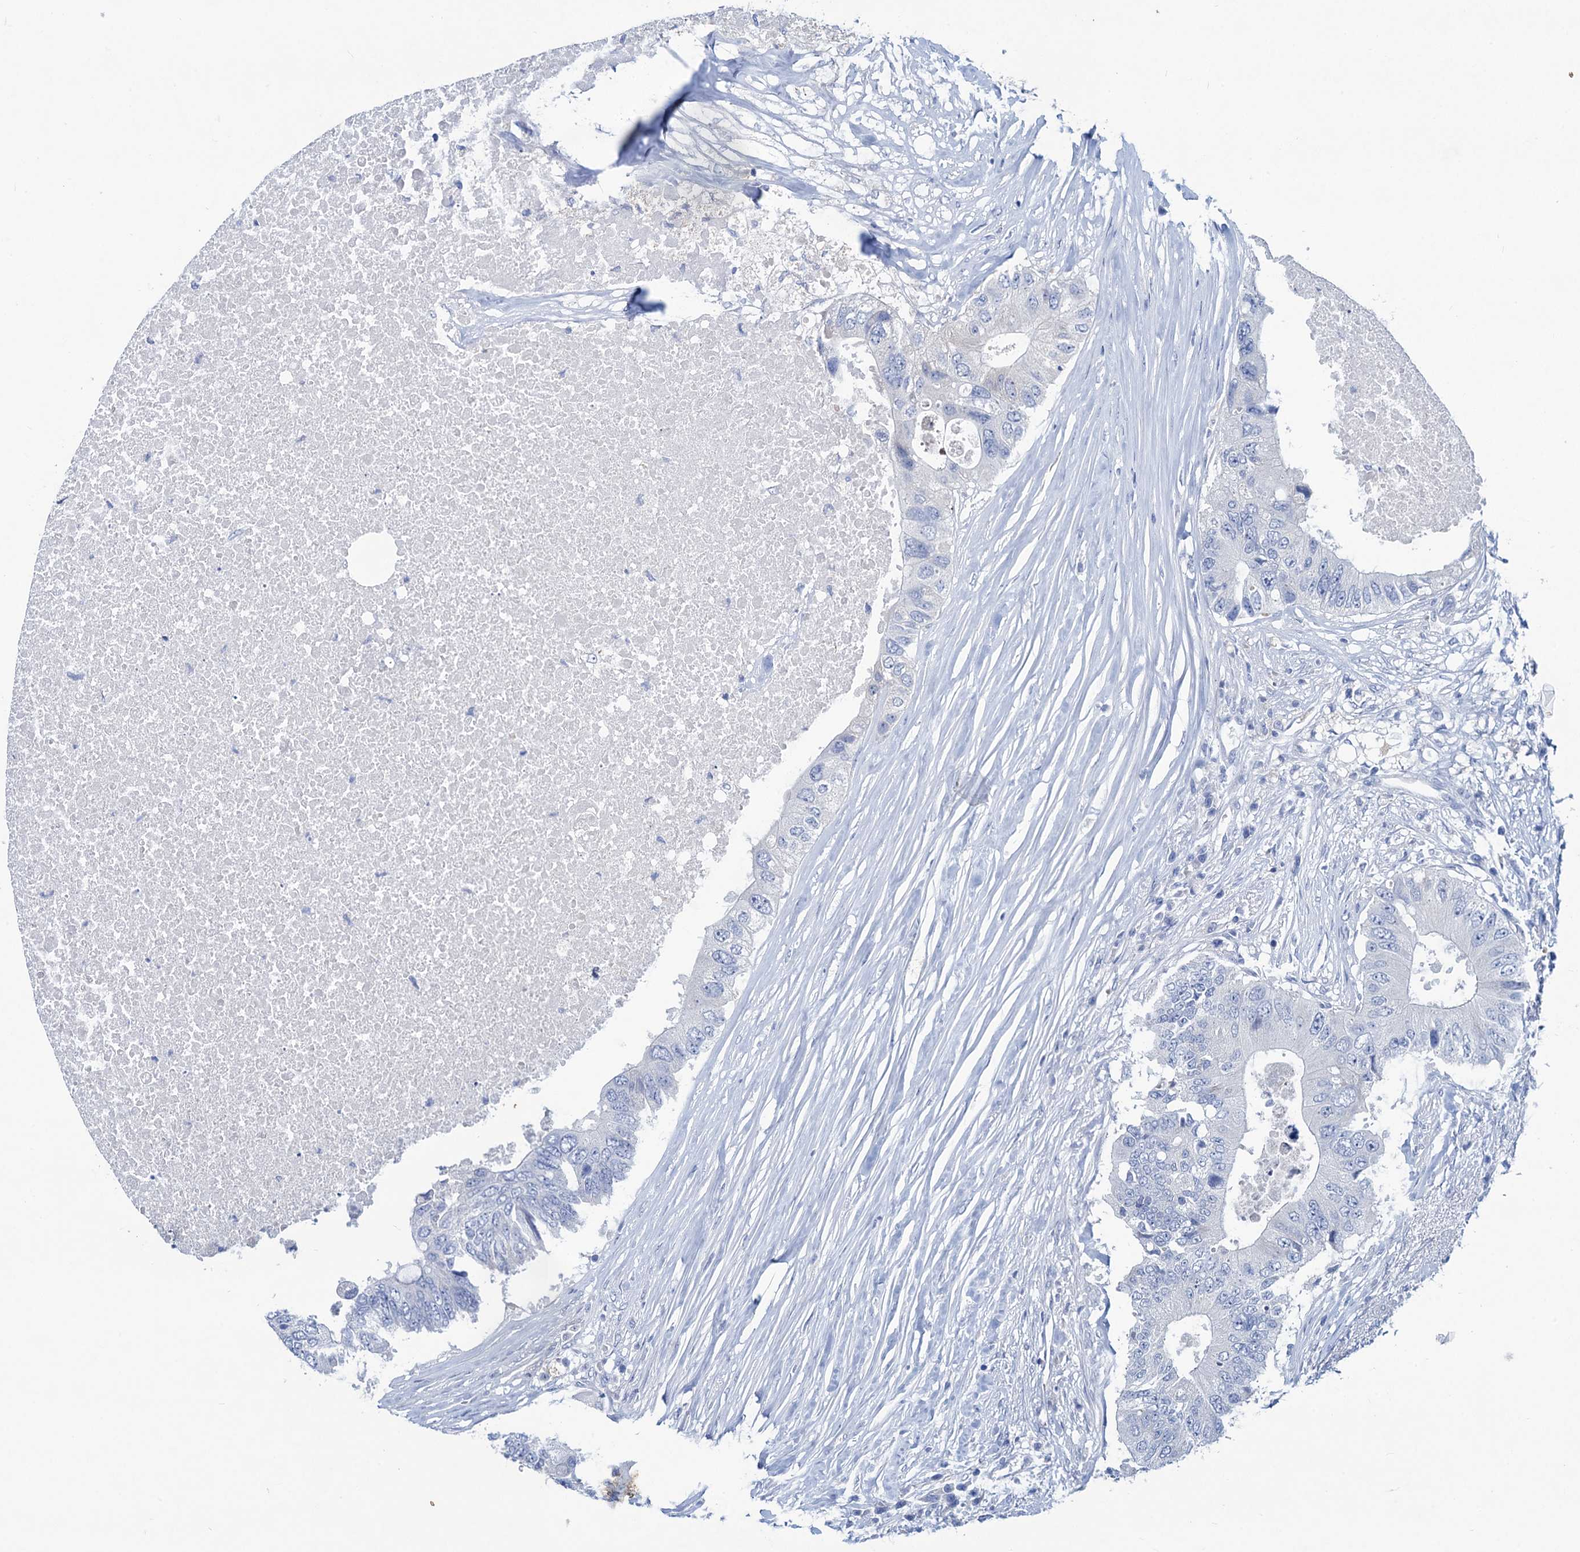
{"staining": {"intensity": "negative", "quantity": "none", "location": "none"}, "tissue": "colorectal cancer", "cell_type": "Tumor cells", "image_type": "cancer", "snomed": [{"axis": "morphology", "description": "Adenocarcinoma, NOS"}, {"axis": "topography", "description": "Colon"}], "caption": "A photomicrograph of human colorectal cancer (adenocarcinoma) is negative for staining in tumor cells.", "gene": "RTKN2", "patient": {"sex": "male", "age": 71}}